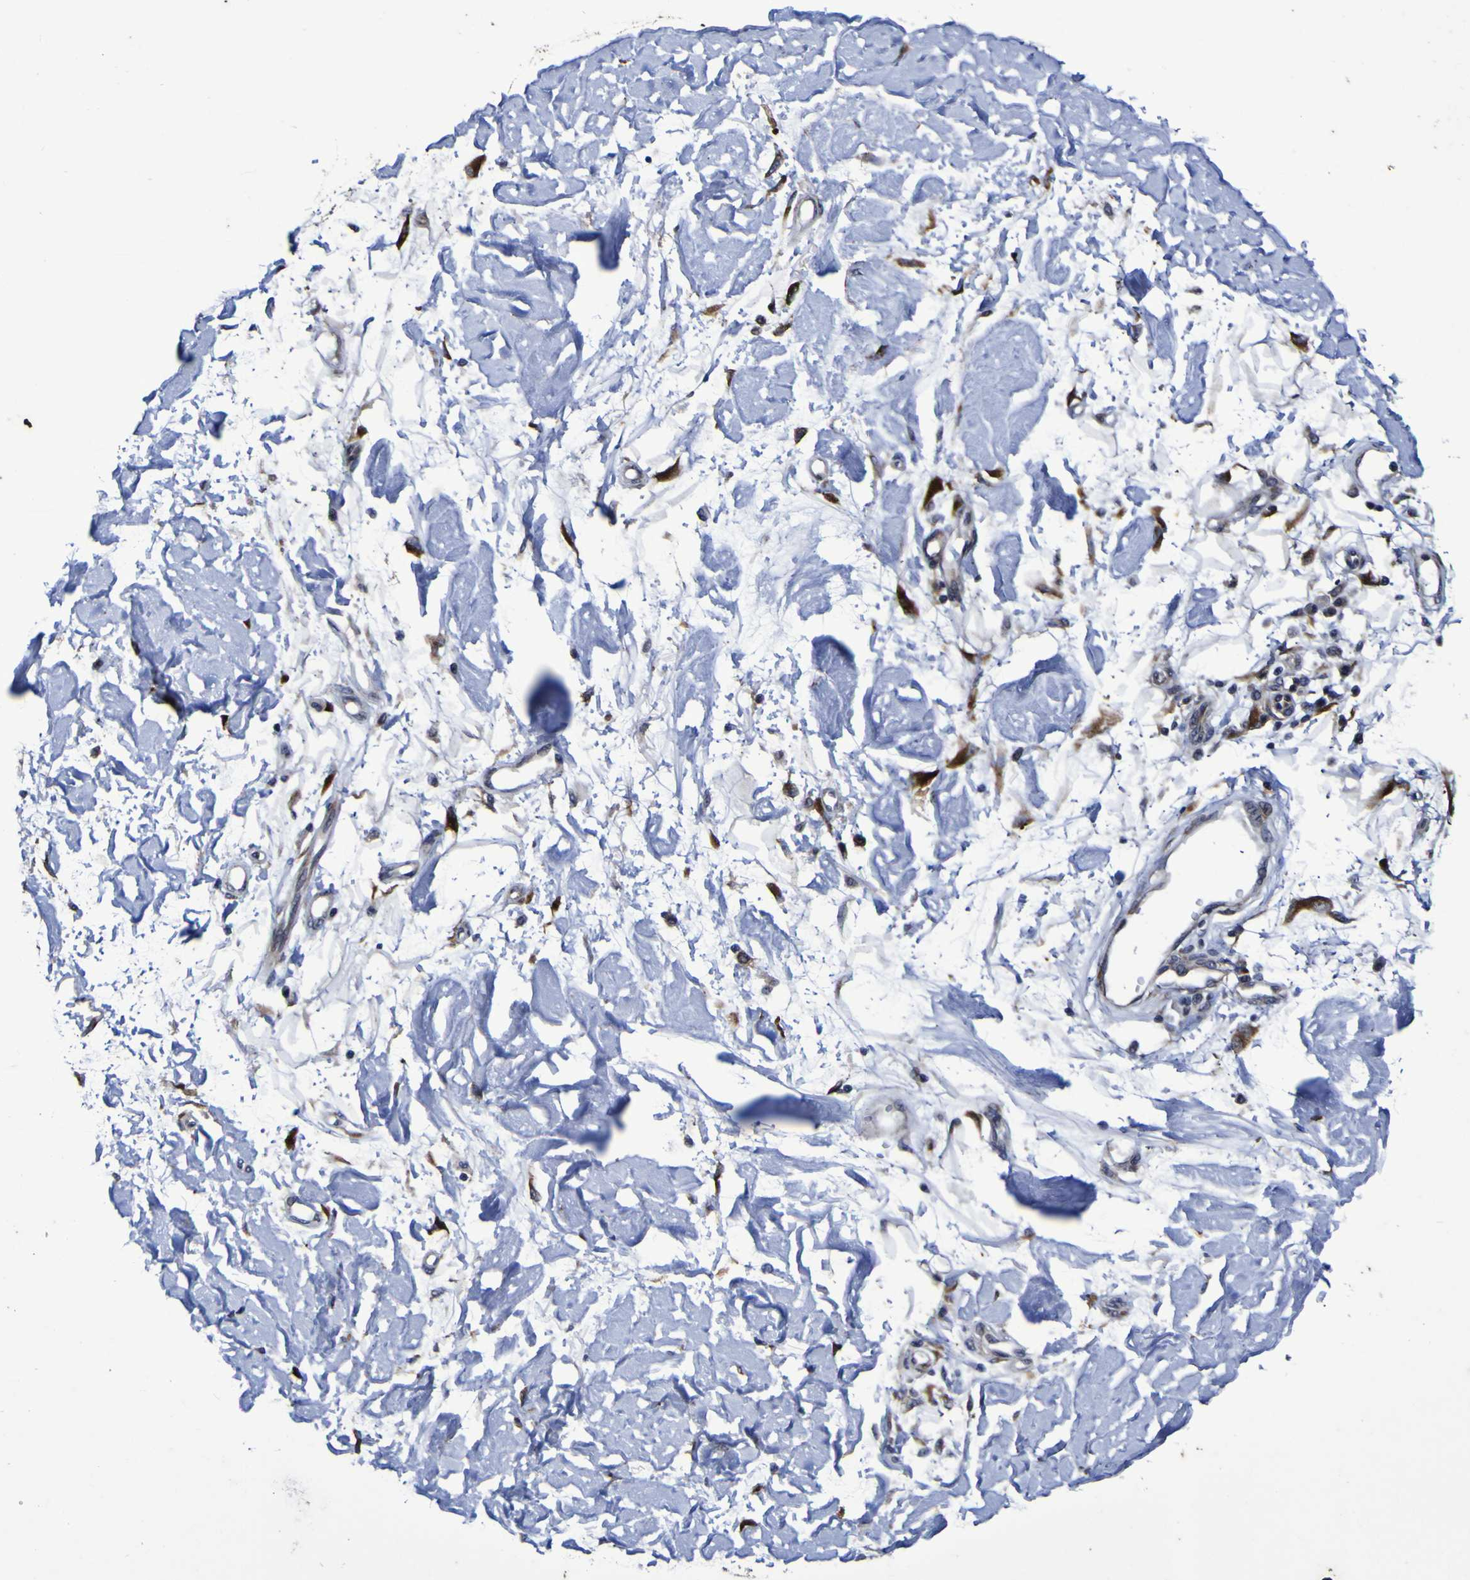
{"staining": {"intensity": "negative", "quantity": "none", "location": "none"}, "tissue": "adipose tissue", "cell_type": "Adipocytes", "image_type": "normal", "snomed": [{"axis": "morphology", "description": "Squamous cell carcinoma, NOS"}, {"axis": "topography", "description": "Skin"}], "caption": "High power microscopy micrograph of an immunohistochemistry (IHC) histopathology image of unremarkable adipose tissue, revealing no significant positivity in adipocytes.", "gene": "P3H1", "patient": {"sex": "male", "age": 83}}